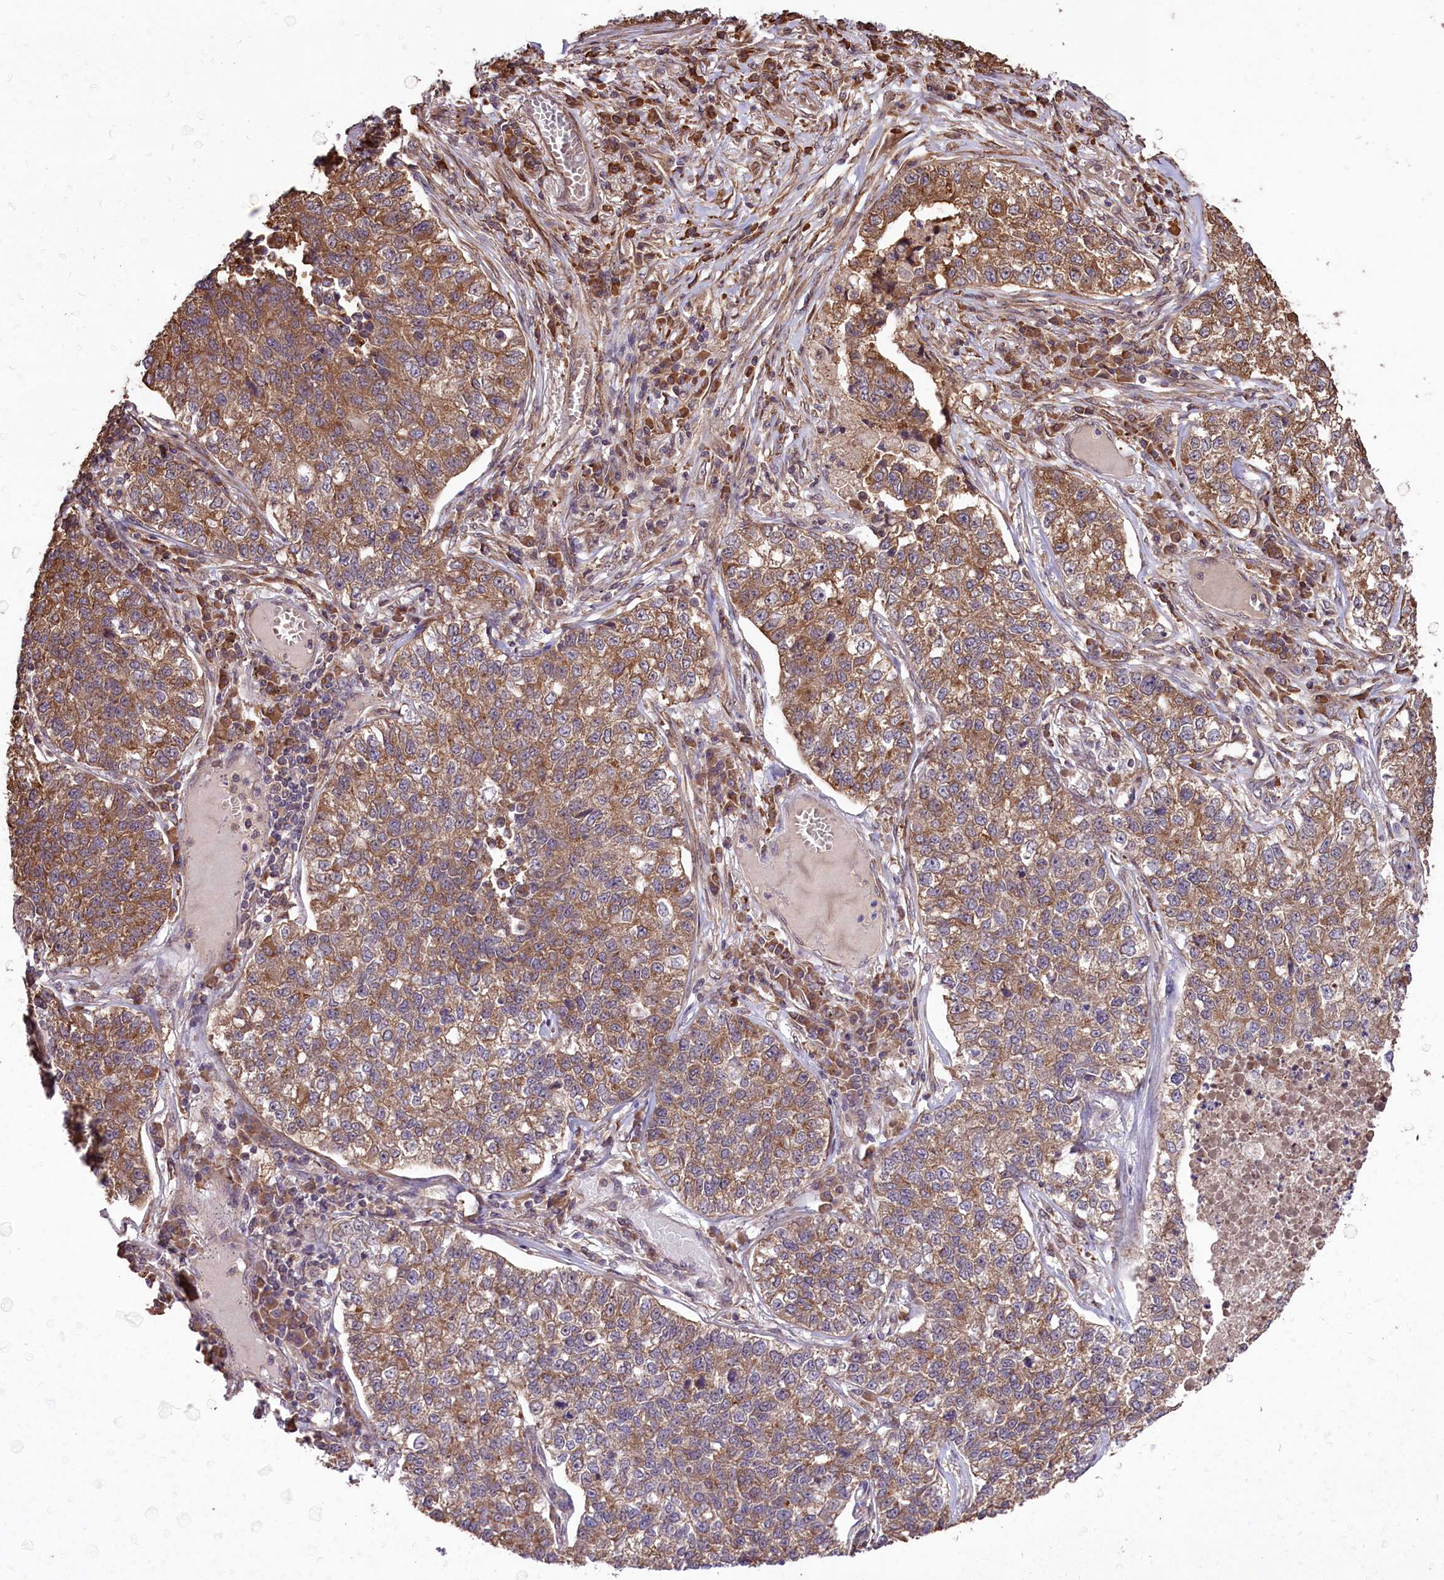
{"staining": {"intensity": "moderate", "quantity": "25%-75%", "location": "cytoplasmic/membranous"}, "tissue": "lung cancer", "cell_type": "Tumor cells", "image_type": "cancer", "snomed": [{"axis": "morphology", "description": "Adenocarcinoma, NOS"}, {"axis": "topography", "description": "Lung"}], "caption": "Human adenocarcinoma (lung) stained with a brown dye displays moderate cytoplasmic/membranous positive positivity in about 25%-75% of tumor cells.", "gene": "HDAC5", "patient": {"sex": "male", "age": 49}}